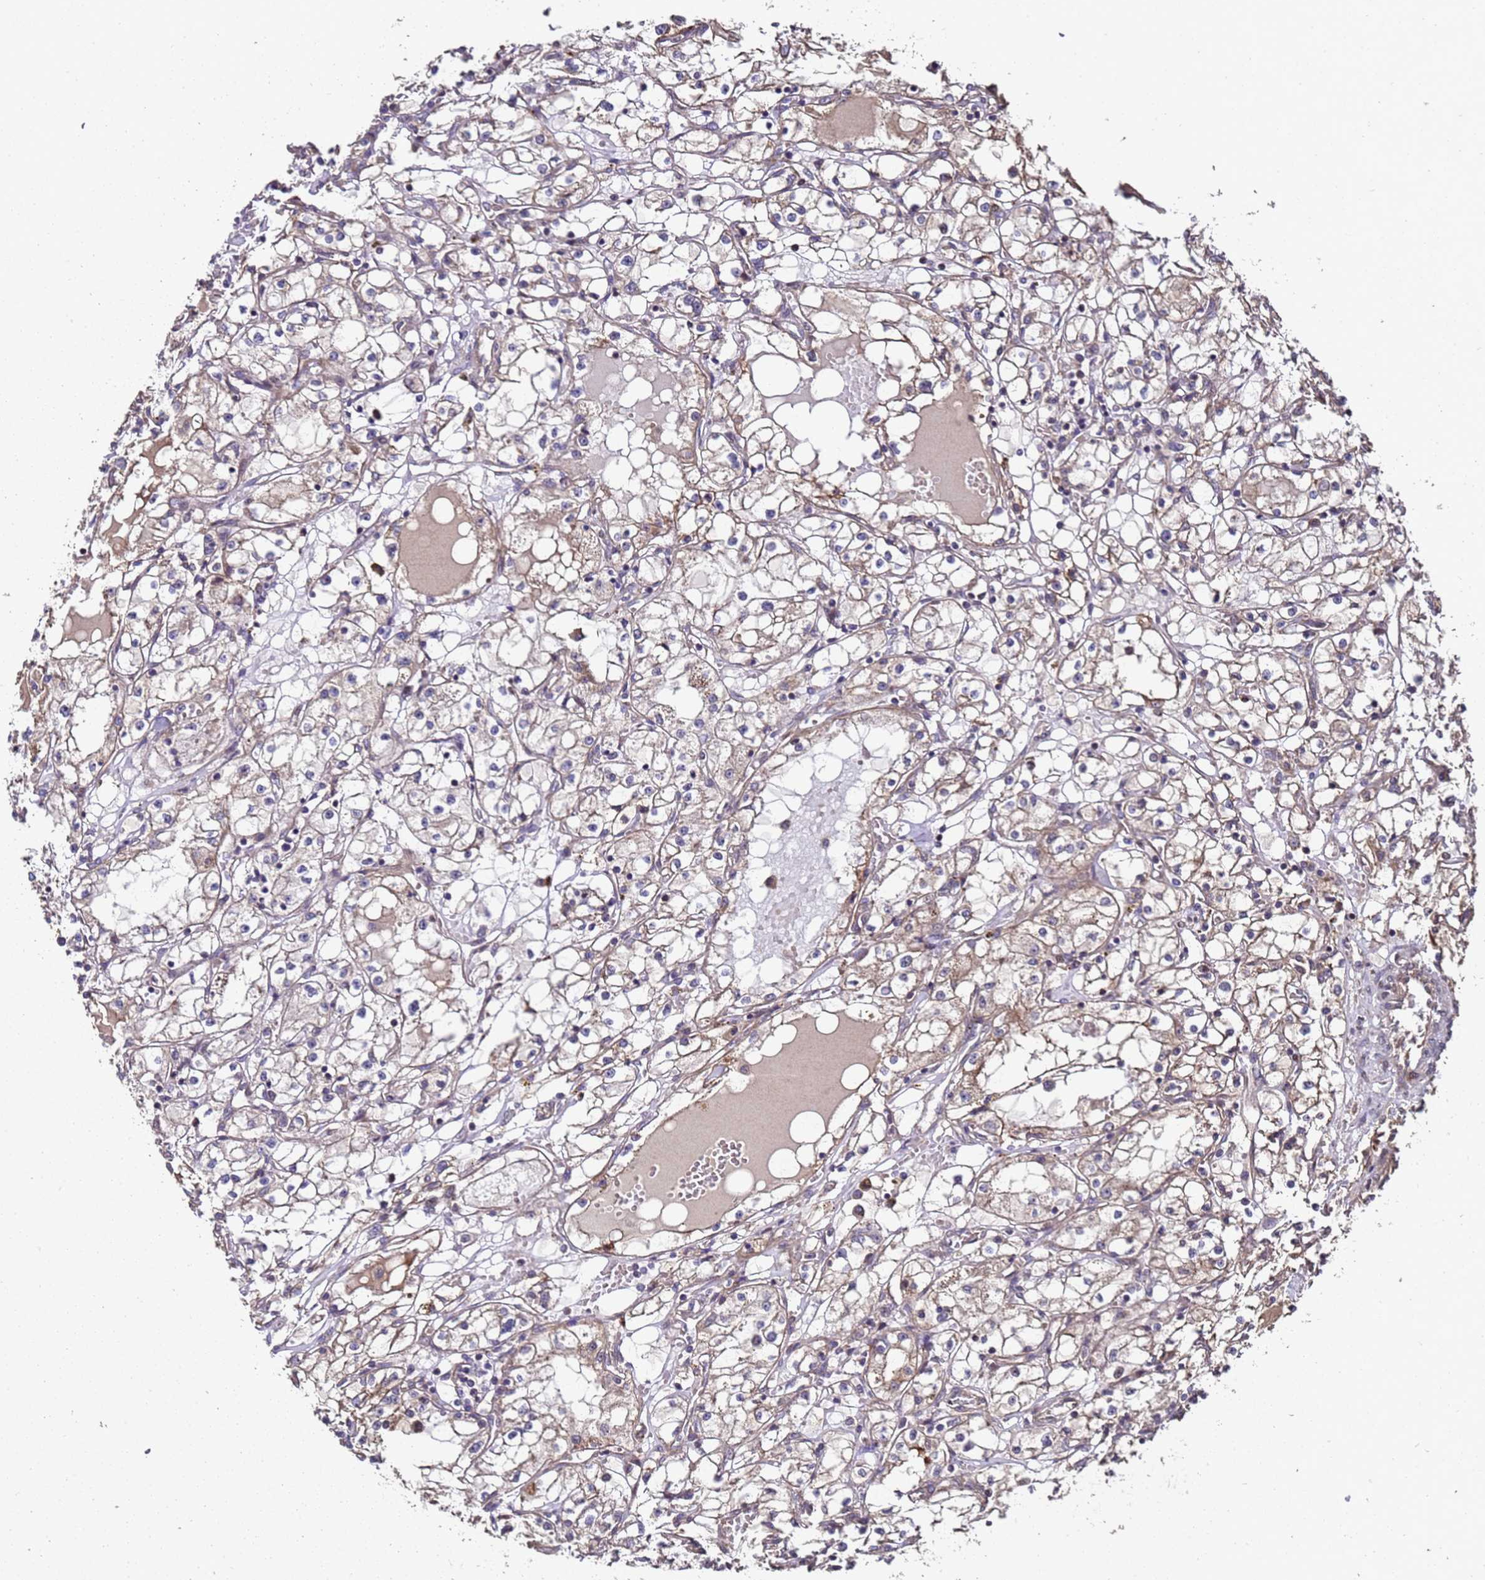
{"staining": {"intensity": "negative", "quantity": "none", "location": "none"}, "tissue": "renal cancer", "cell_type": "Tumor cells", "image_type": "cancer", "snomed": [{"axis": "morphology", "description": "Adenocarcinoma, NOS"}, {"axis": "topography", "description": "Kidney"}], "caption": "An immunohistochemistry (IHC) histopathology image of renal cancer is shown. There is no staining in tumor cells of renal cancer. (DAB immunohistochemistry with hematoxylin counter stain).", "gene": "PRODH", "patient": {"sex": "male", "age": 56}}